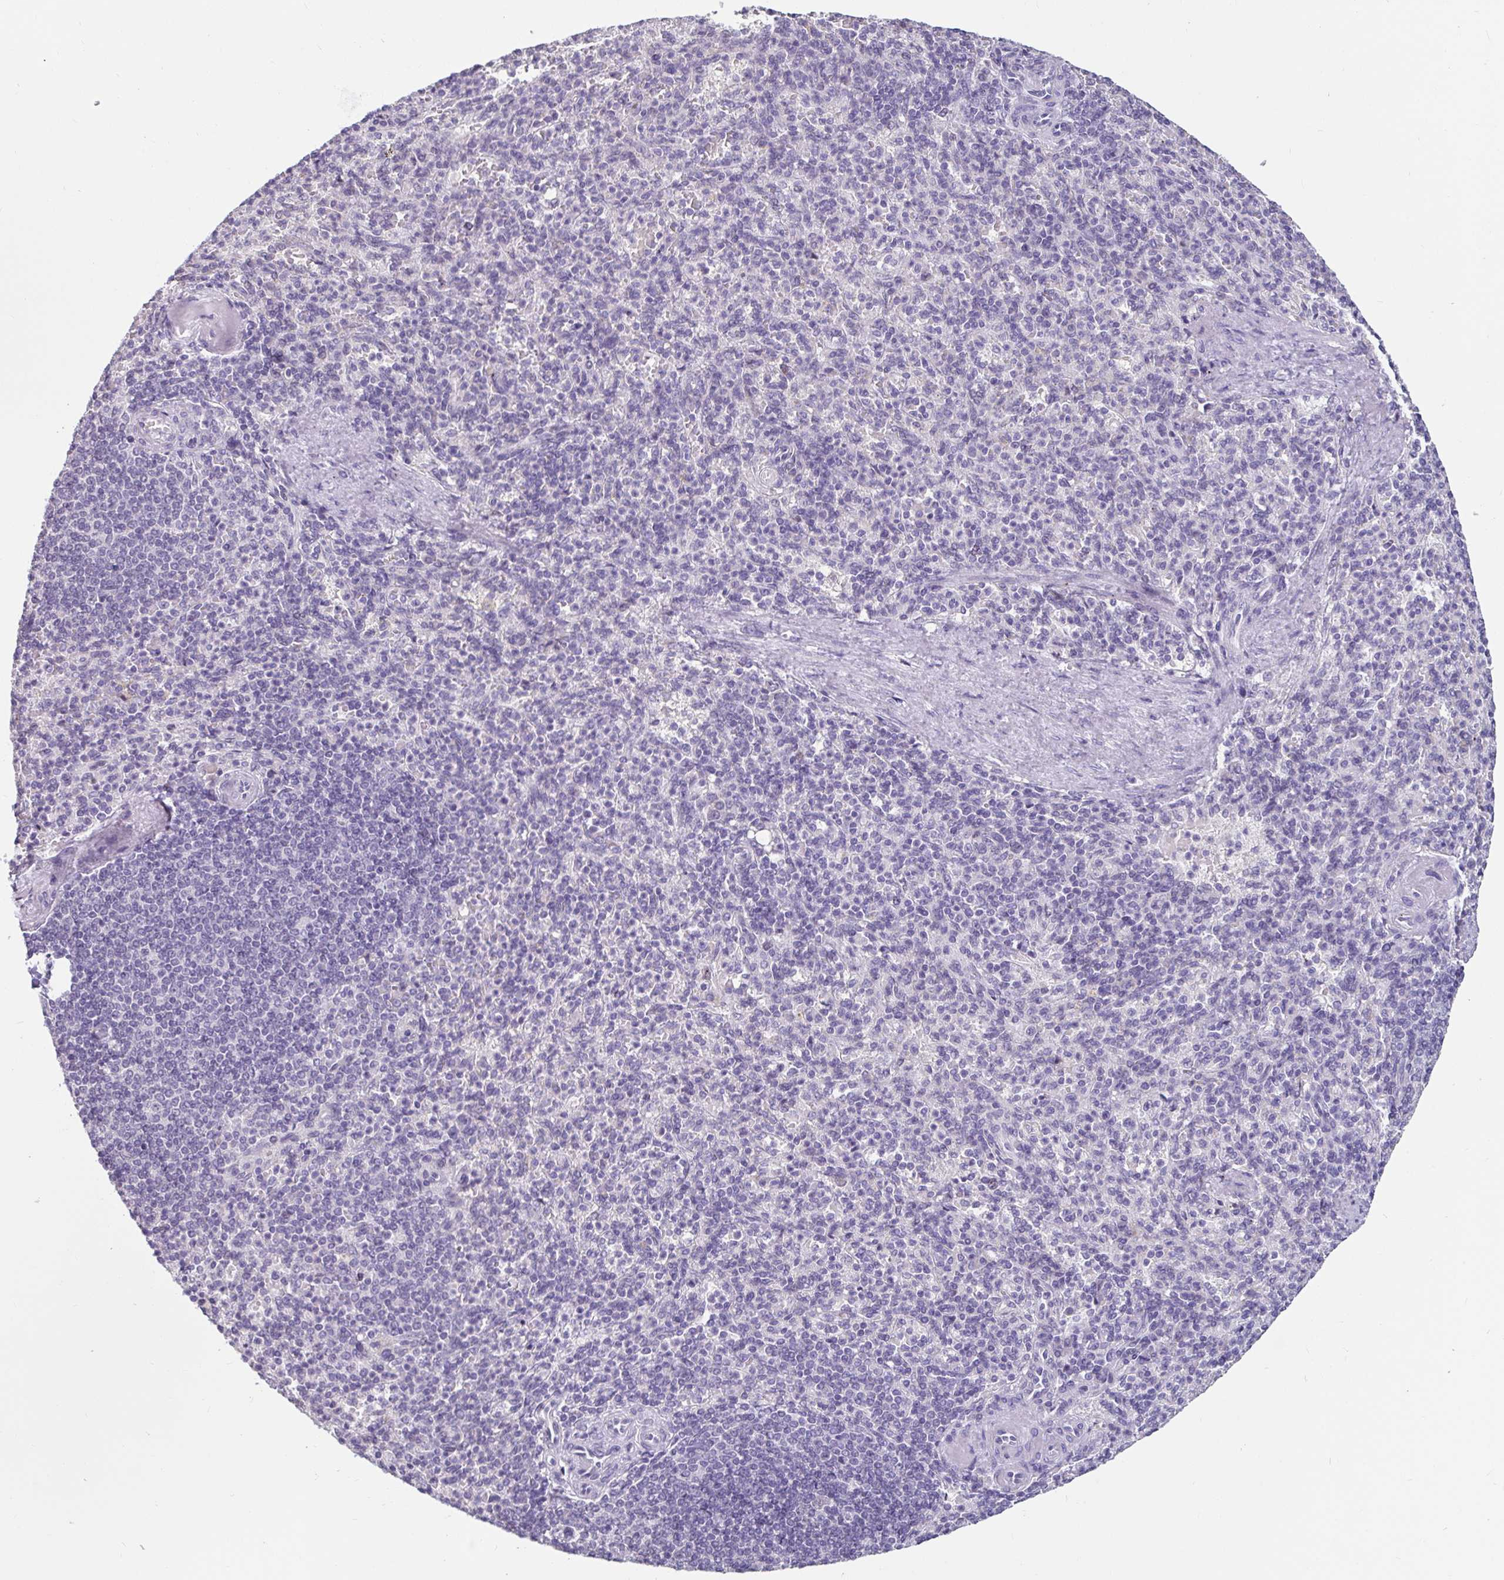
{"staining": {"intensity": "negative", "quantity": "none", "location": "none"}, "tissue": "spleen", "cell_type": "Cells in red pulp", "image_type": "normal", "snomed": [{"axis": "morphology", "description": "Normal tissue, NOS"}, {"axis": "topography", "description": "Spleen"}], "caption": "DAB immunohistochemical staining of unremarkable human spleen reveals no significant staining in cells in red pulp. The staining was performed using DAB (3,3'-diaminobenzidine) to visualize the protein expression in brown, while the nuclei were stained in blue with hematoxylin (Magnification: 20x).", "gene": "ANLN", "patient": {"sex": "female", "age": 74}}